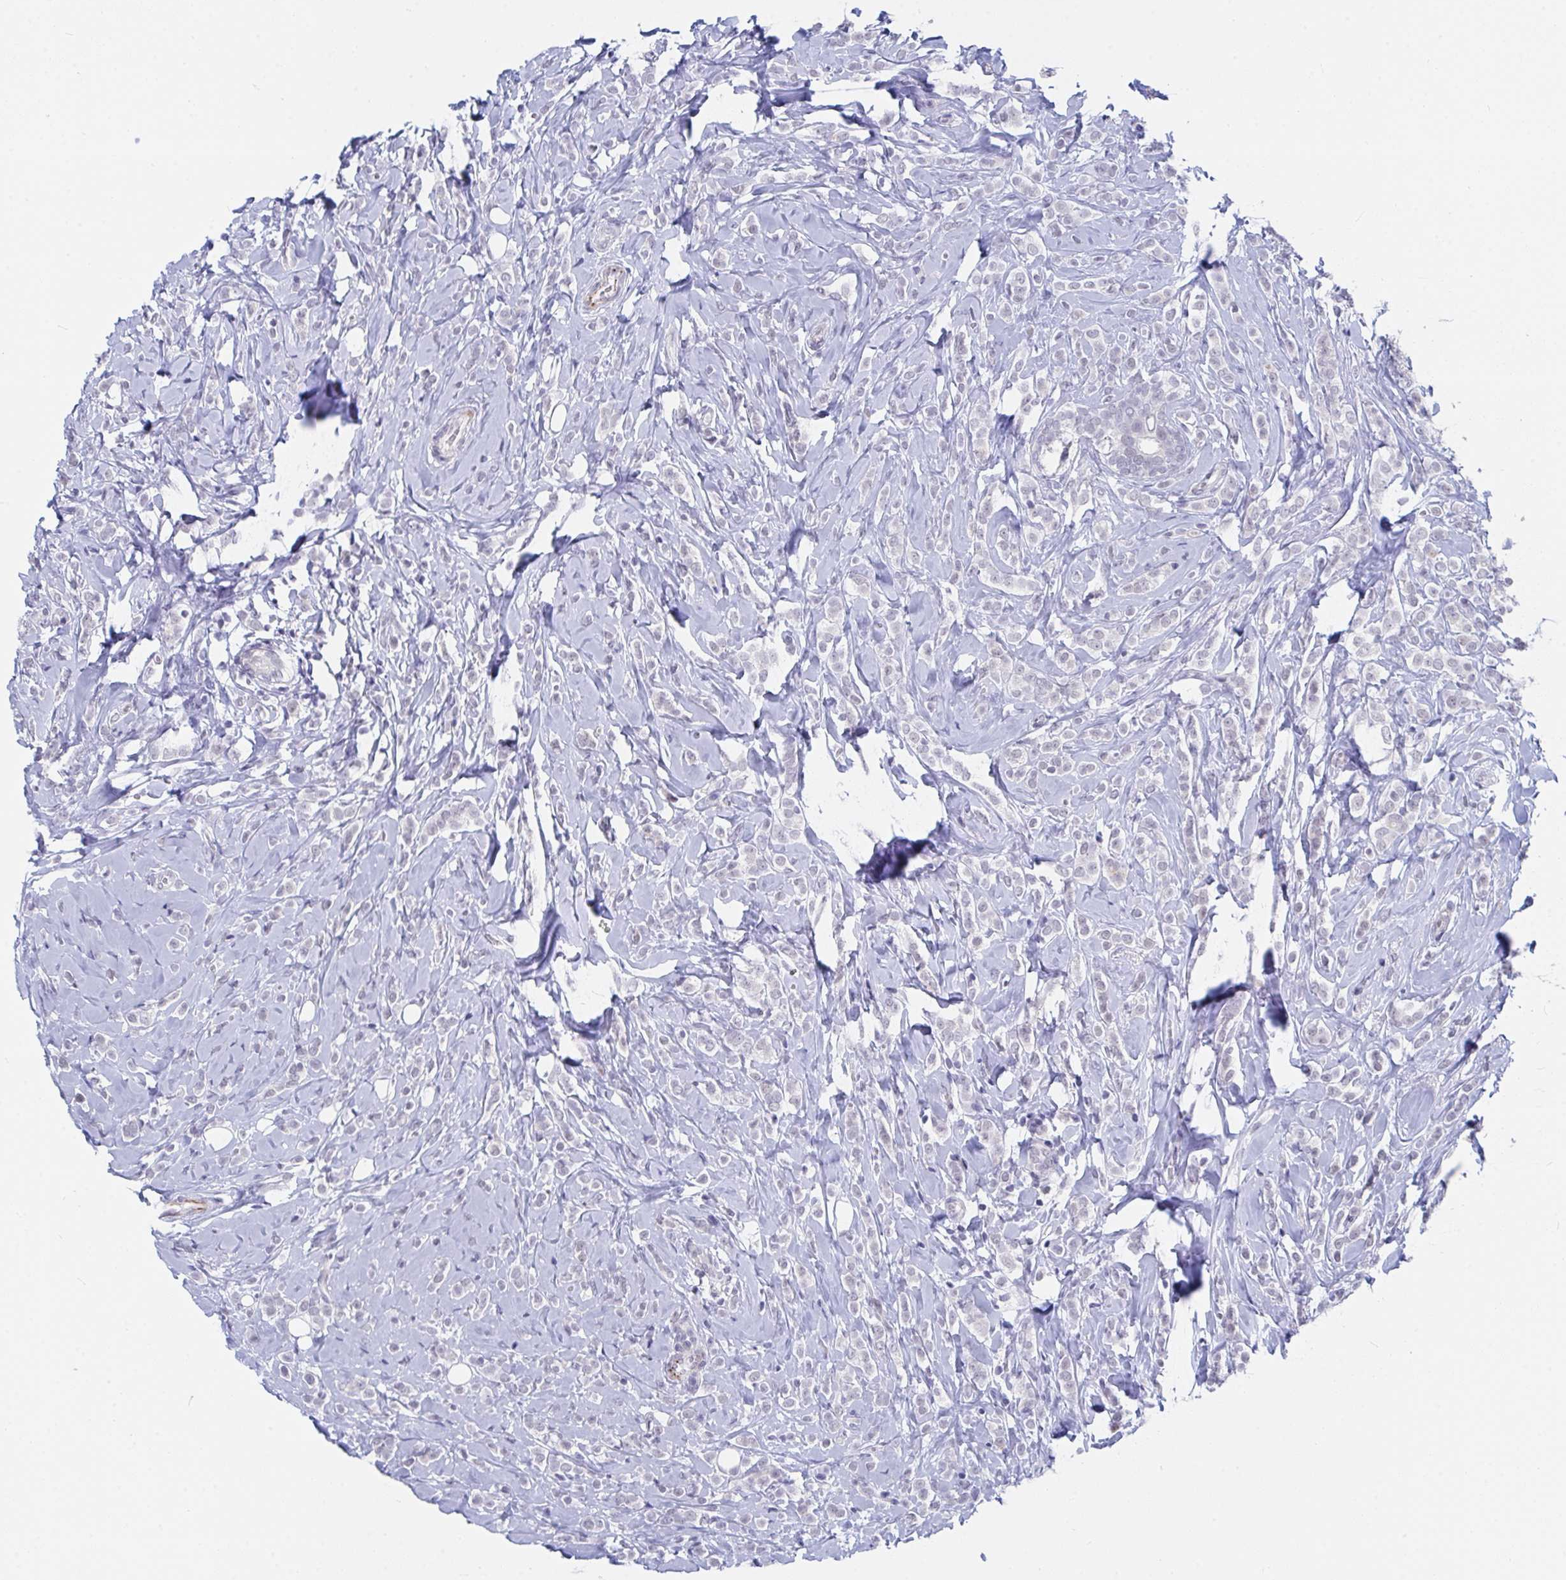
{"staining": {"intensity": "weak", "quantity": "<25%", "location": "nuclear"}, "tissue": "breast cancer", "cell_type": "Tumor cells", "image_type": "cancer", "snomed": [{"axis": "morphology", "description": "Lobular carcinoma"}, {"axis": "topography", "description": "Breast"}], "caption": "Immunohistochemistry (IHC) micrograph of human breast cancer (lobular carcinoma) stained for a protein (brown), which shows no positivity in tumor cells.", "gene": "DAOA", "patient": {"sex": "female", "age": 49}}